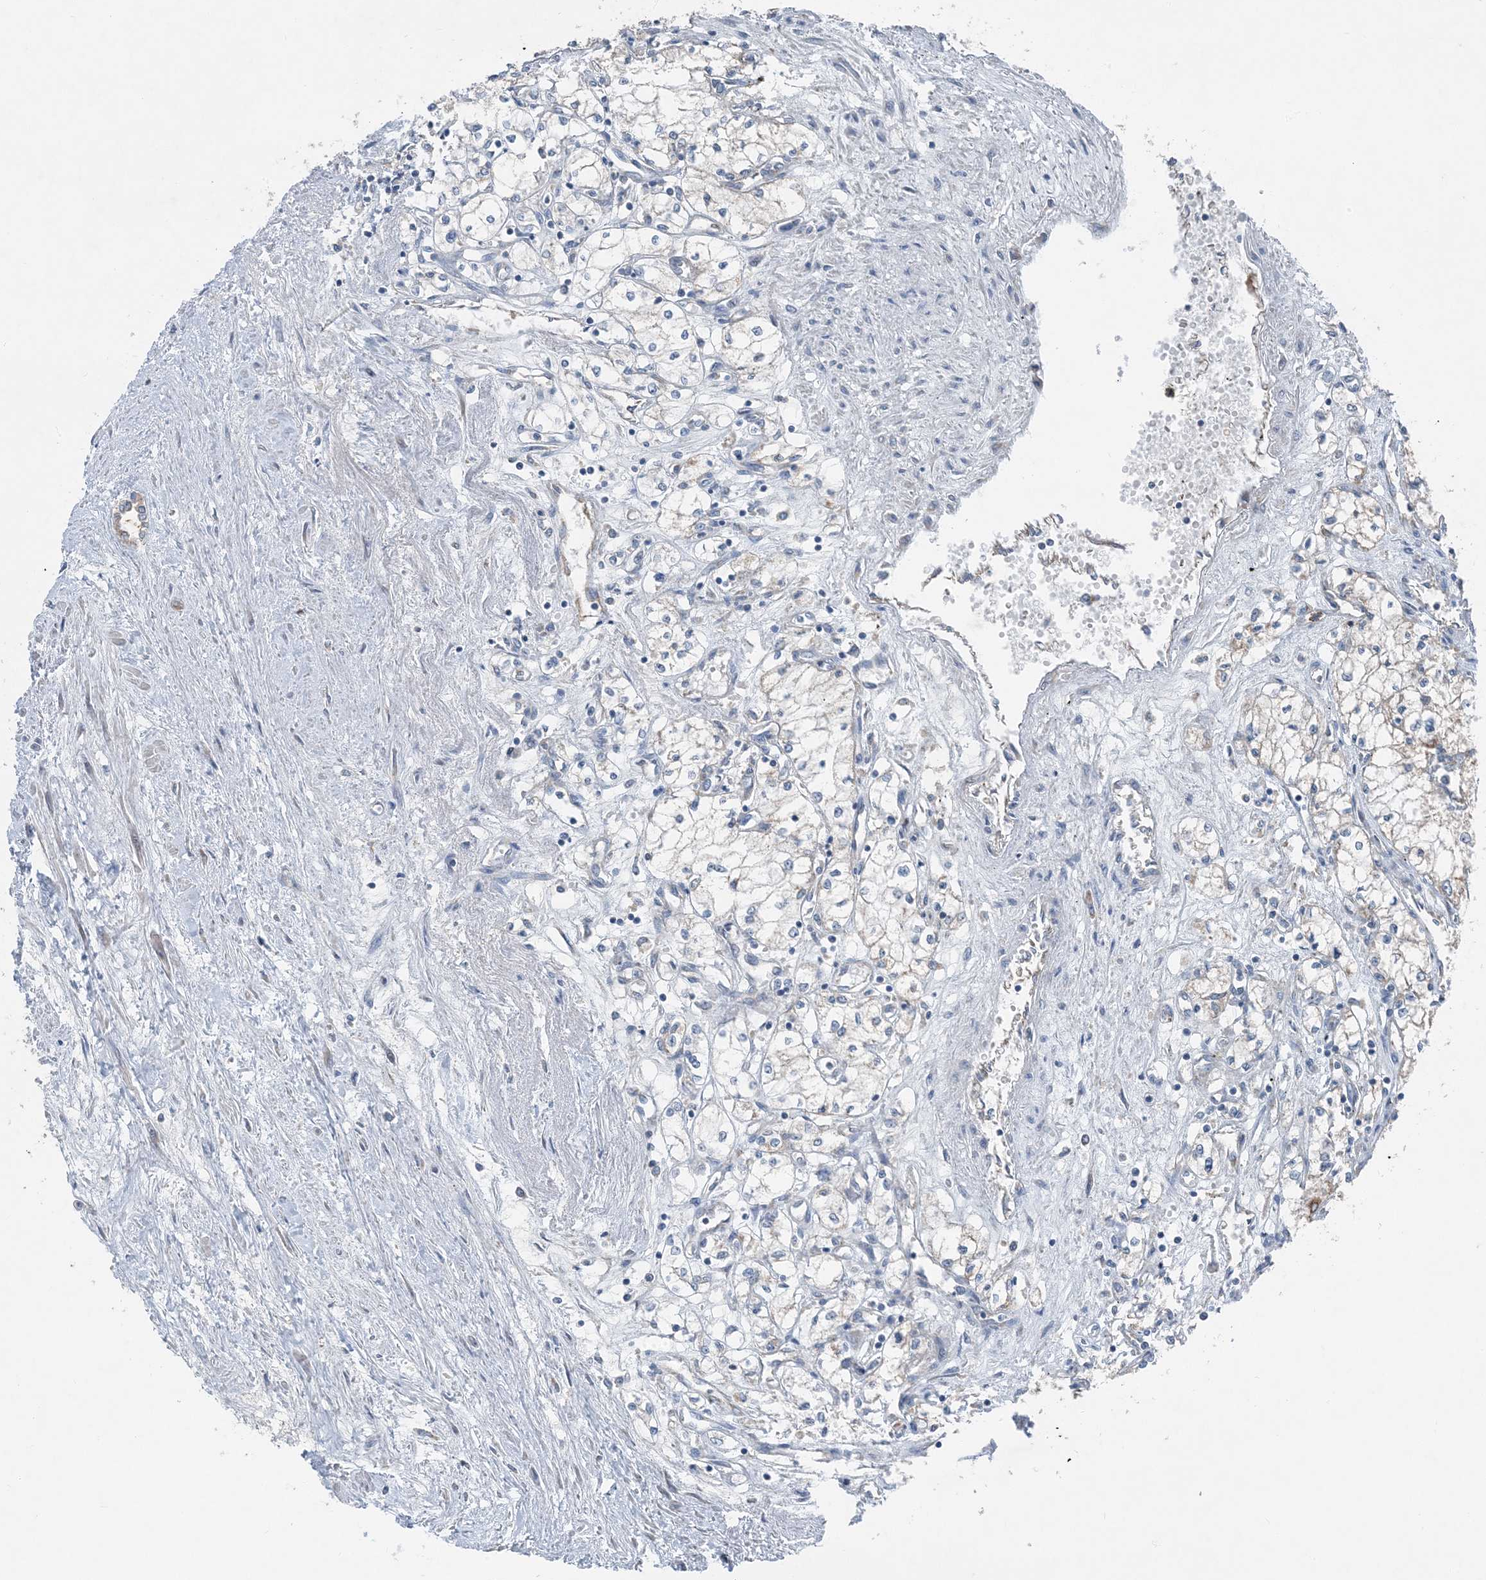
{"staining": {"intensity": "negative", "quantity": "none", "location": "none"}, "tissue": "renal cancer", "cell_type": "Tumor cells", "image_type": "cancer", "snomed": [{"axis": "morphology", "description": "Adenocarcinoma, NOS"}, {"axis": "topography", "description": "Kidney"}], "caption": "This is an immunohistochemistry (IHC) photomicrograph of human renal cancer (adenocarcinoma). There is no positivity in tumor cells.", "gene": "DHX30", "patient": {"sex": "male", "age": 59}}